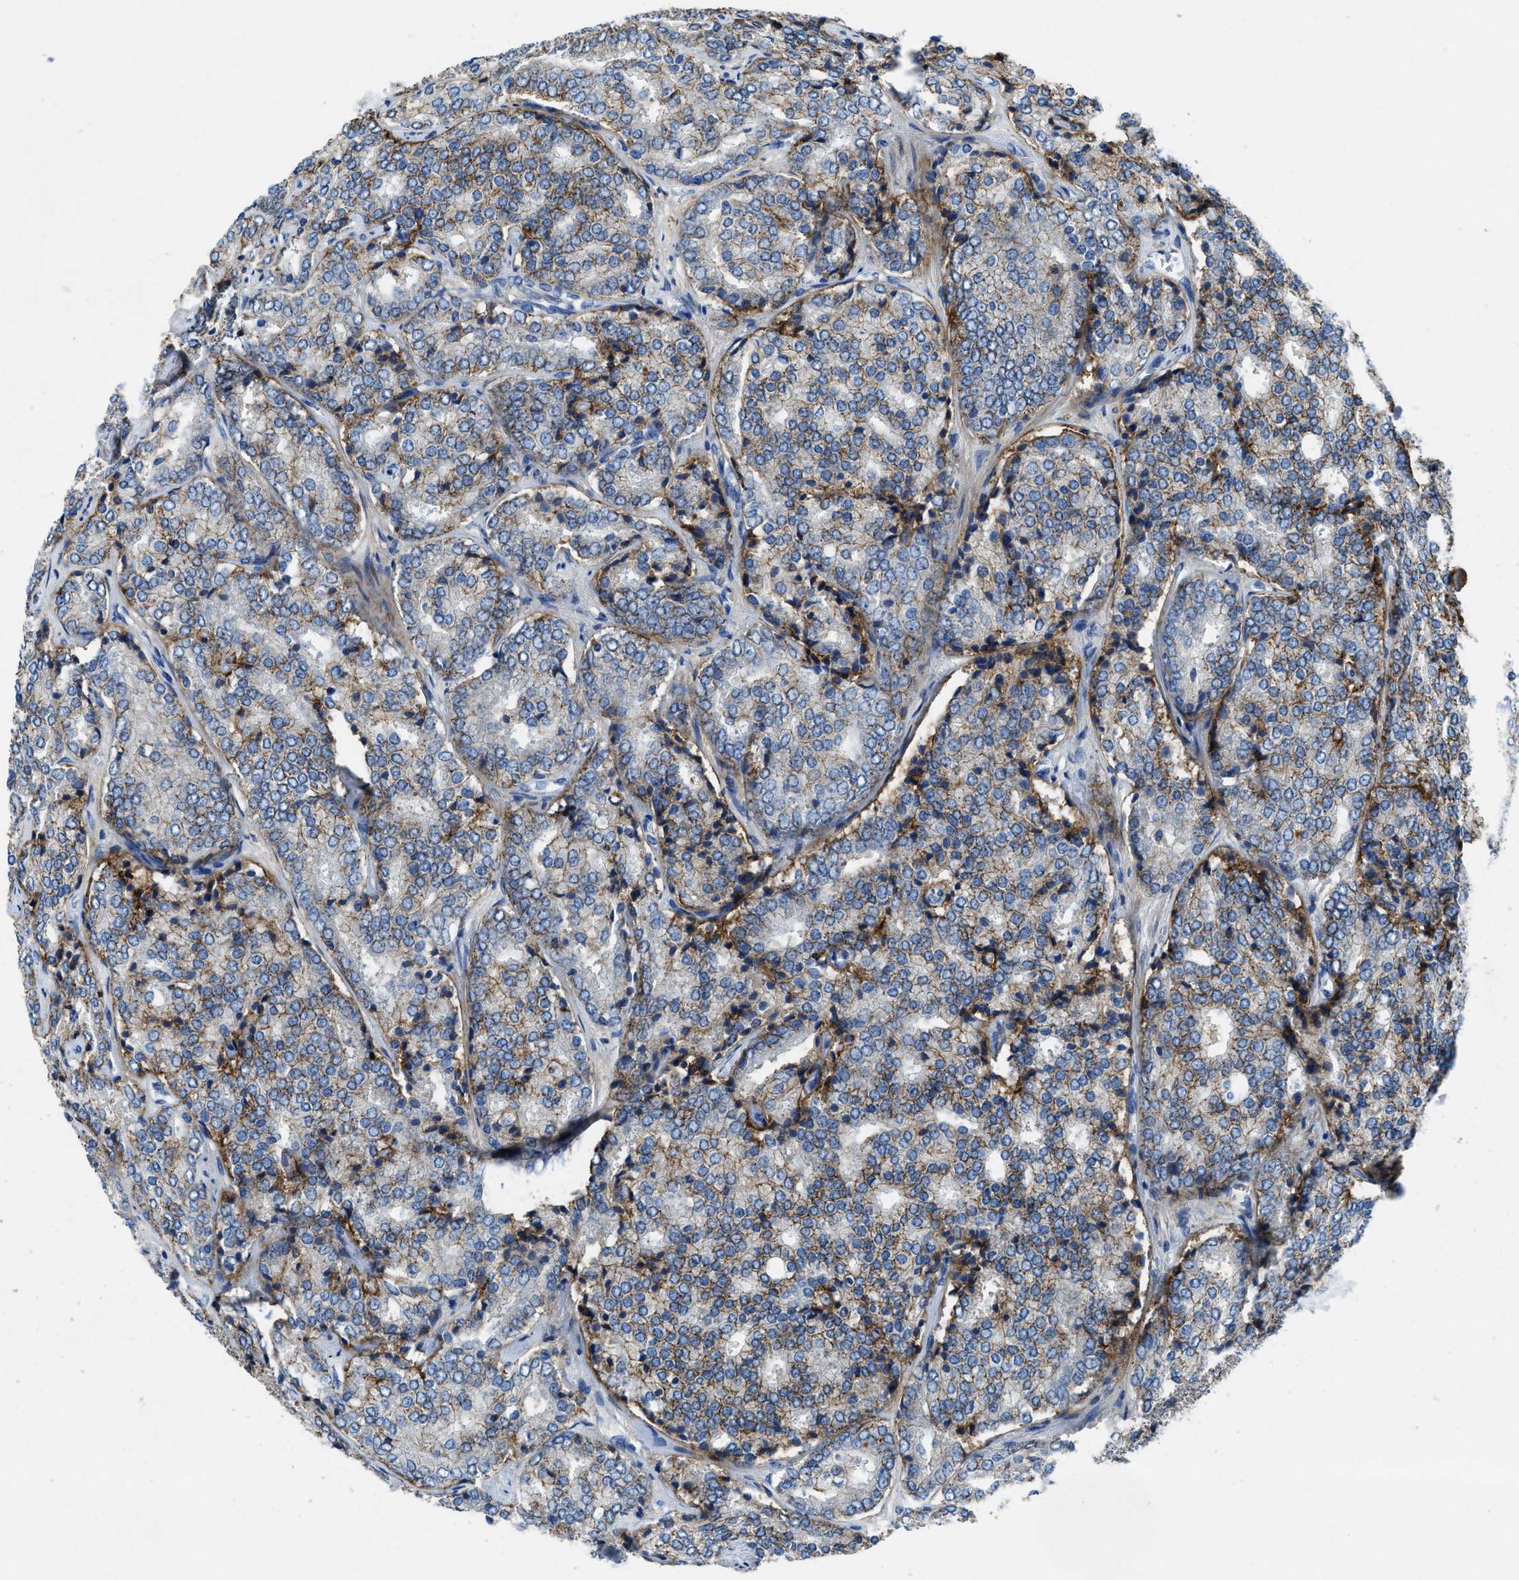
{"staining": {"intensity": "moderate", "quantity": "25%-75%", "location": "cytoplasmic/membranous"}, "tissue": "prostate cancer", "cell_type": "Tumor cells", "image_type": "cancer", "snomed": [{"axis": "morphology", "description": "Adenocarcinoma, High grade"}, {"axis": "topography", "description": "Prostate"}], "caption": "Immunohistochemical staining of adenocarcinoma (high-grade) (prostate) displays medium levels of moderate cytoplasmic/membranous protein expression in about 25%-75% of tumor cells. (brown staining indicates protein expression, while blue staining denotes nuclei).", "gene": "PTGFRN", "patient": {"sex": "male", "age": 65}}